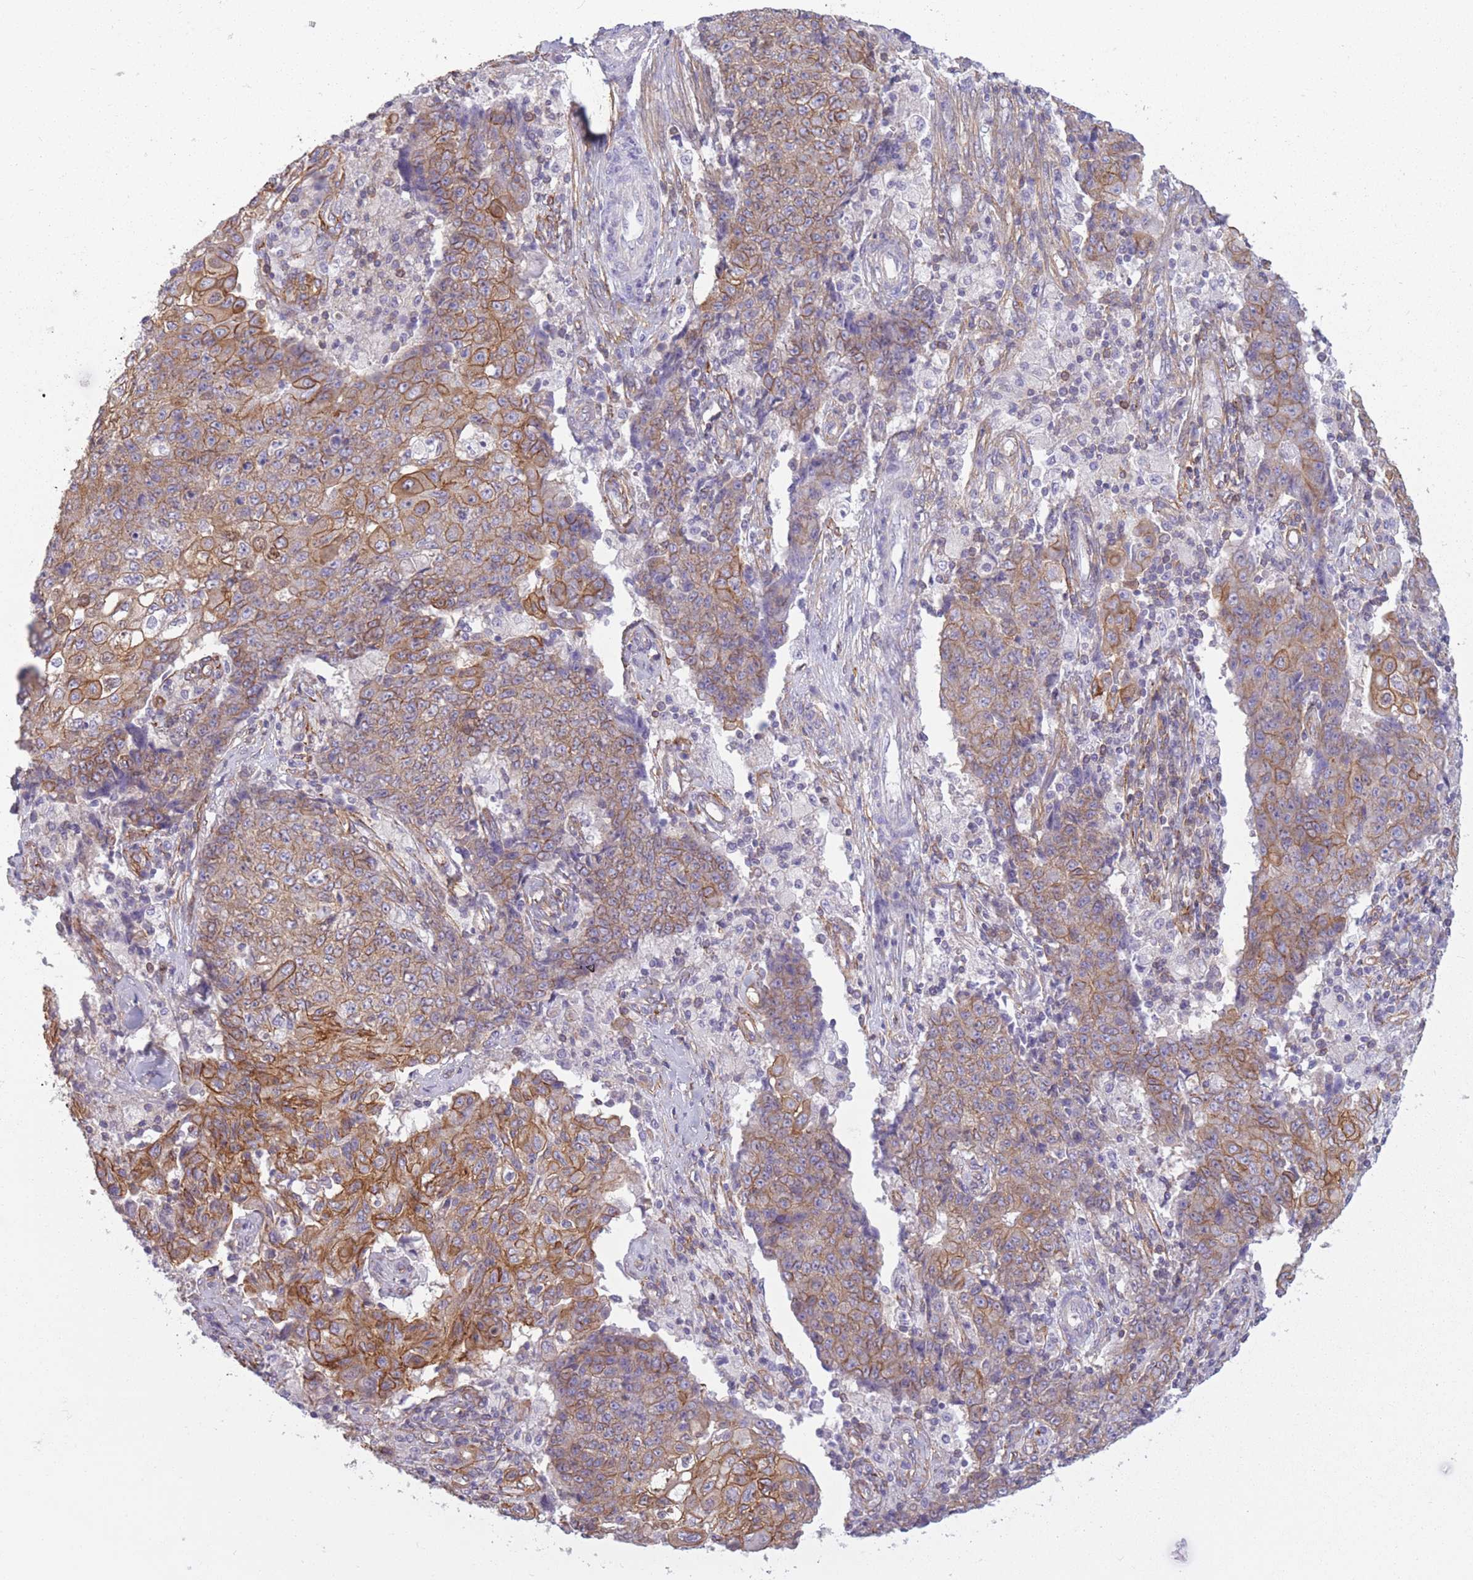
{"staining": {"intensity": "moderate", "quantity": "25%-75%", "location": "cytoplasmic/membranous"}, "tissue": "ovarian cancer", "cell_type": "Tumor cells", "image_type": "cancer", "snomed": [{"axis": "morphology", "description": "Carcinoma, endometroid"}, {"axis": "topography", "description": "Ovary"}], "caption": "Ovarian endometroid carcinoma stained with IHC displays moderate cytoplasmic/membranous expression in approximately 25%-75% of tumor cells.", "gene": "ADD1", "patient": {"sex": "female", "age": 42}}